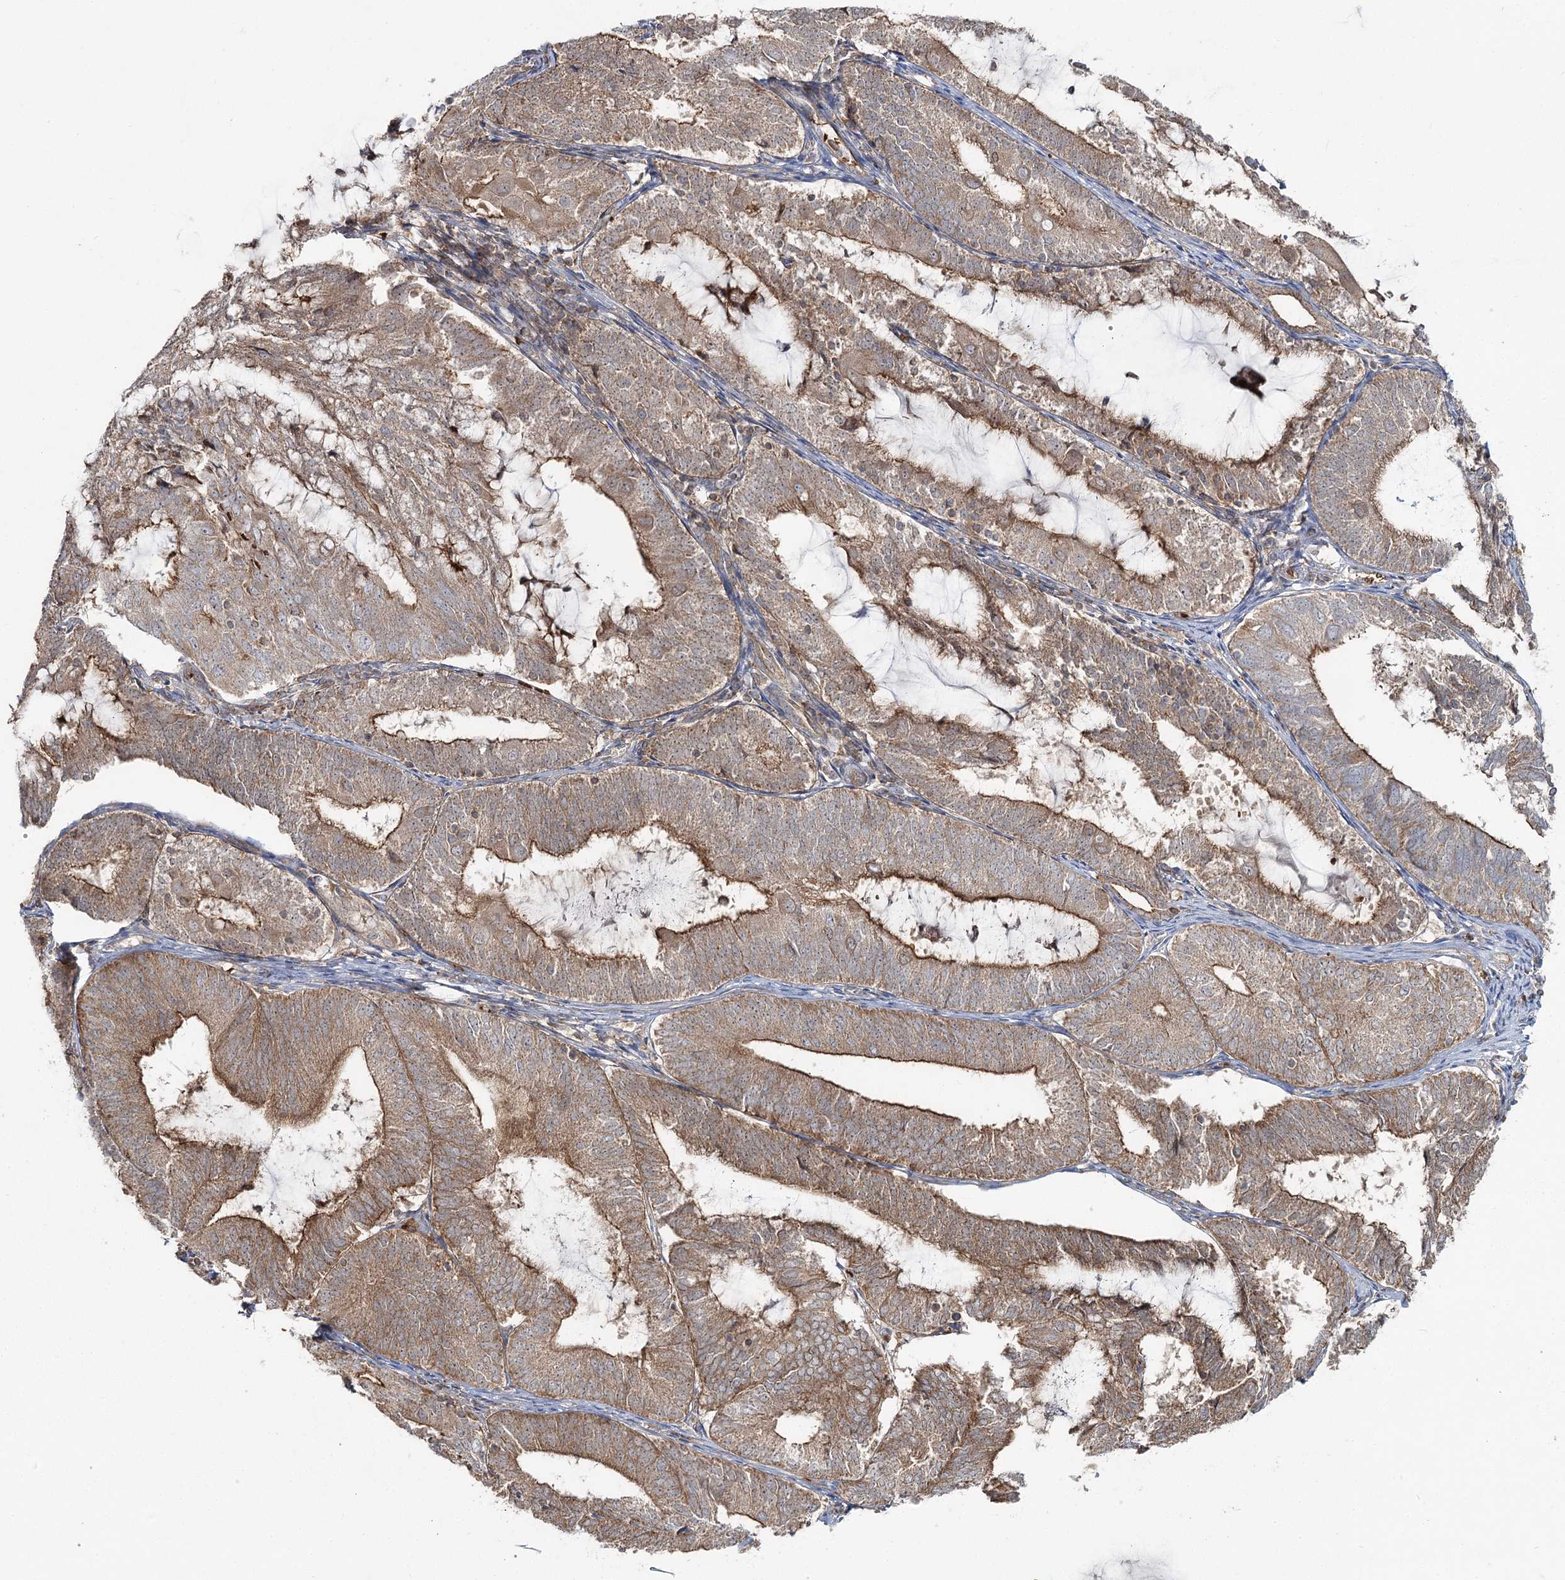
{"staining": {"intensity": "moderate", "quantity": ">75%", "location": "cytoplasmic/membranous"}, "tissue": "endometrial cancer", "cell_type": "Tumor cells", "image_type": "cancer", "snomed": [{"axis": "morphology", "description": "Adenocarcinoma, NOS"}, {"axis": "topography", "description": "Endometrium"}], "caption": "Protein staining by IHC demonstrates moderate cytoplasmic/membranous staining in about >75% of tumor cells in endometrial cancer (adenocarcinoma).", "gene": "PCBD2", "patient": {"sex": "female", "age": 81}}